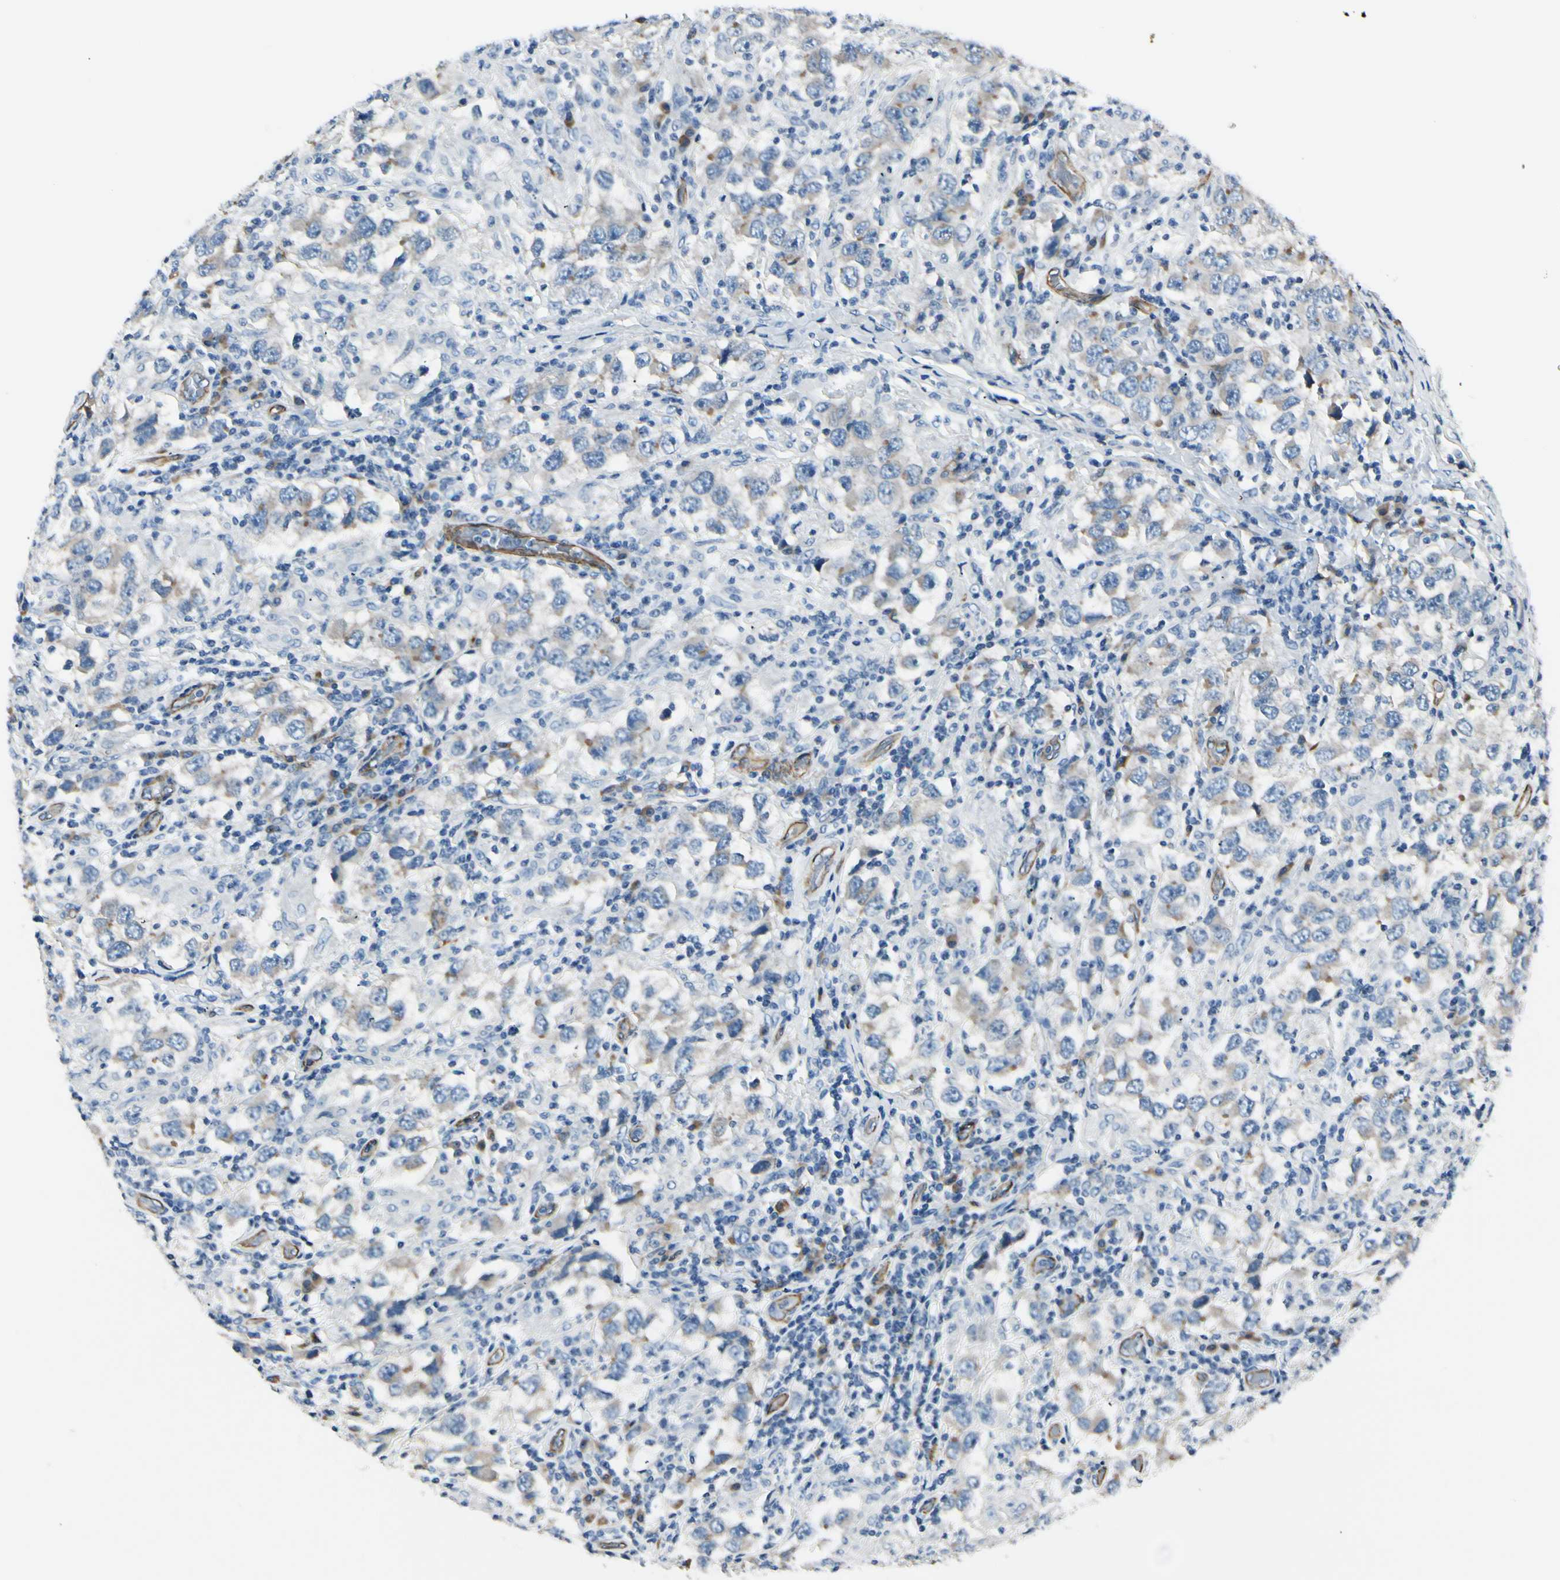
{"staining": {"intensity": "weak", "quantity": "<25%", "location": "cytoplasmic/membranous"}, "tissue": "testis cancer", "cell_type": "Tumor cells", "image_type": "cancer", "snomed": [{"axis": "morphology", "description": "Carcinoma, Embryonal, NOS"}, {"axis": "topography", "description": "Testis"}], "caption": "High magnification brightfield microscopy of testis cancer stained with DAB (3,3'-diaminobenzidine) (brown) and counterstained with hematoxylin (blue): tumor cells show no significant positivity.", "gene": "CD93", "patient": {"sex": "male", "age": 21}}